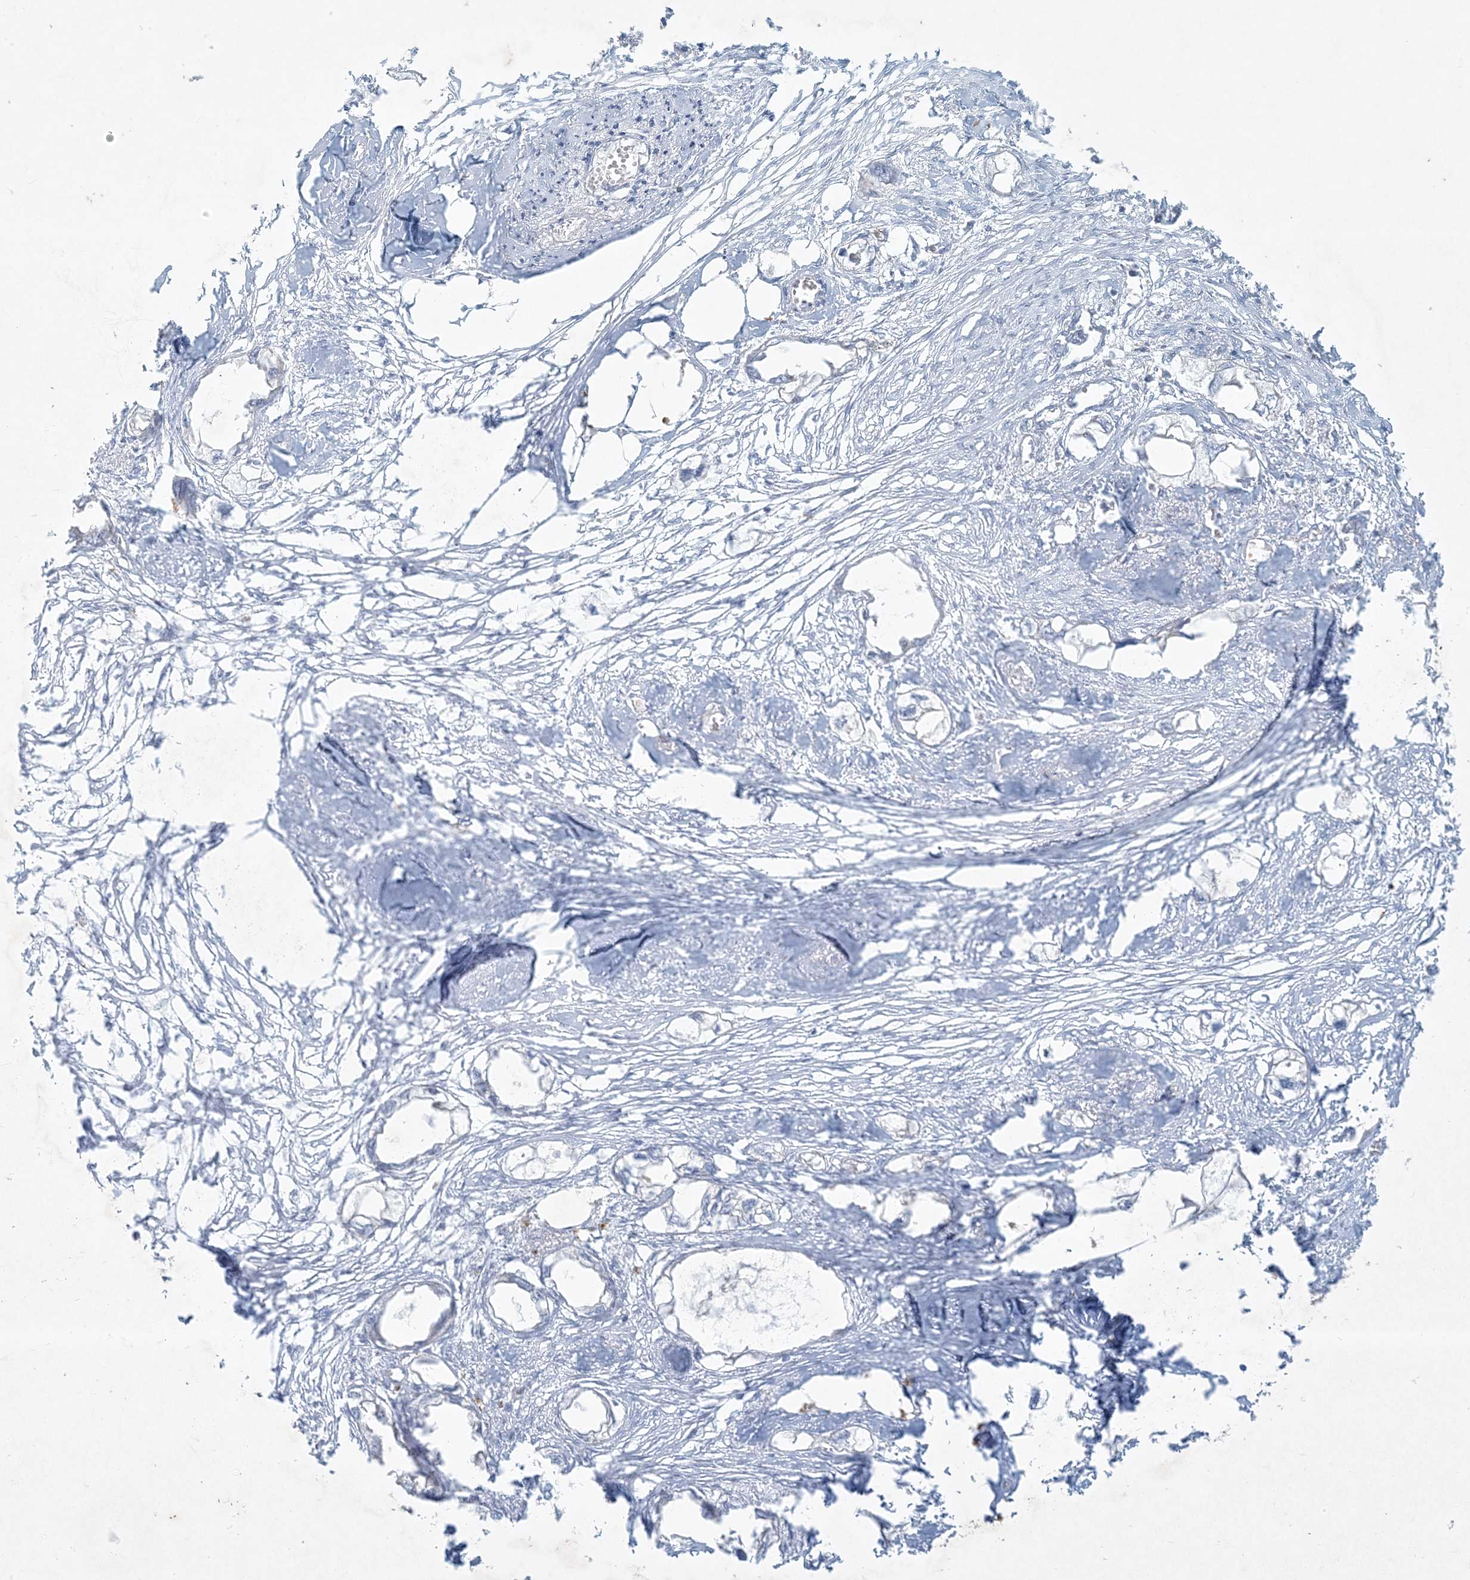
{"staining": {"intensity": "negative", "quantity": "none", "location": "none"}, "tissue": "endometrial cancer", "cell_type": "Tumor cells", "image_type": "cancer", "snomed": [{"axis": "morphology", "description": "Adenocarcinoma, NOS"}, {"axis": "morphology", "description": "Adenocarcinoma, metastatic, NOS"}, {"axis": "topography", "description": "Adipose tissue"}, {"axis": "topography", "description": "Endometrium"}], "caption": "Immunohistochemistry of endometrial adenocarcinoma displays no staining in tumor cells.", "gene": "BCORL1", "patient": {"sex": "female", "age": 67}}